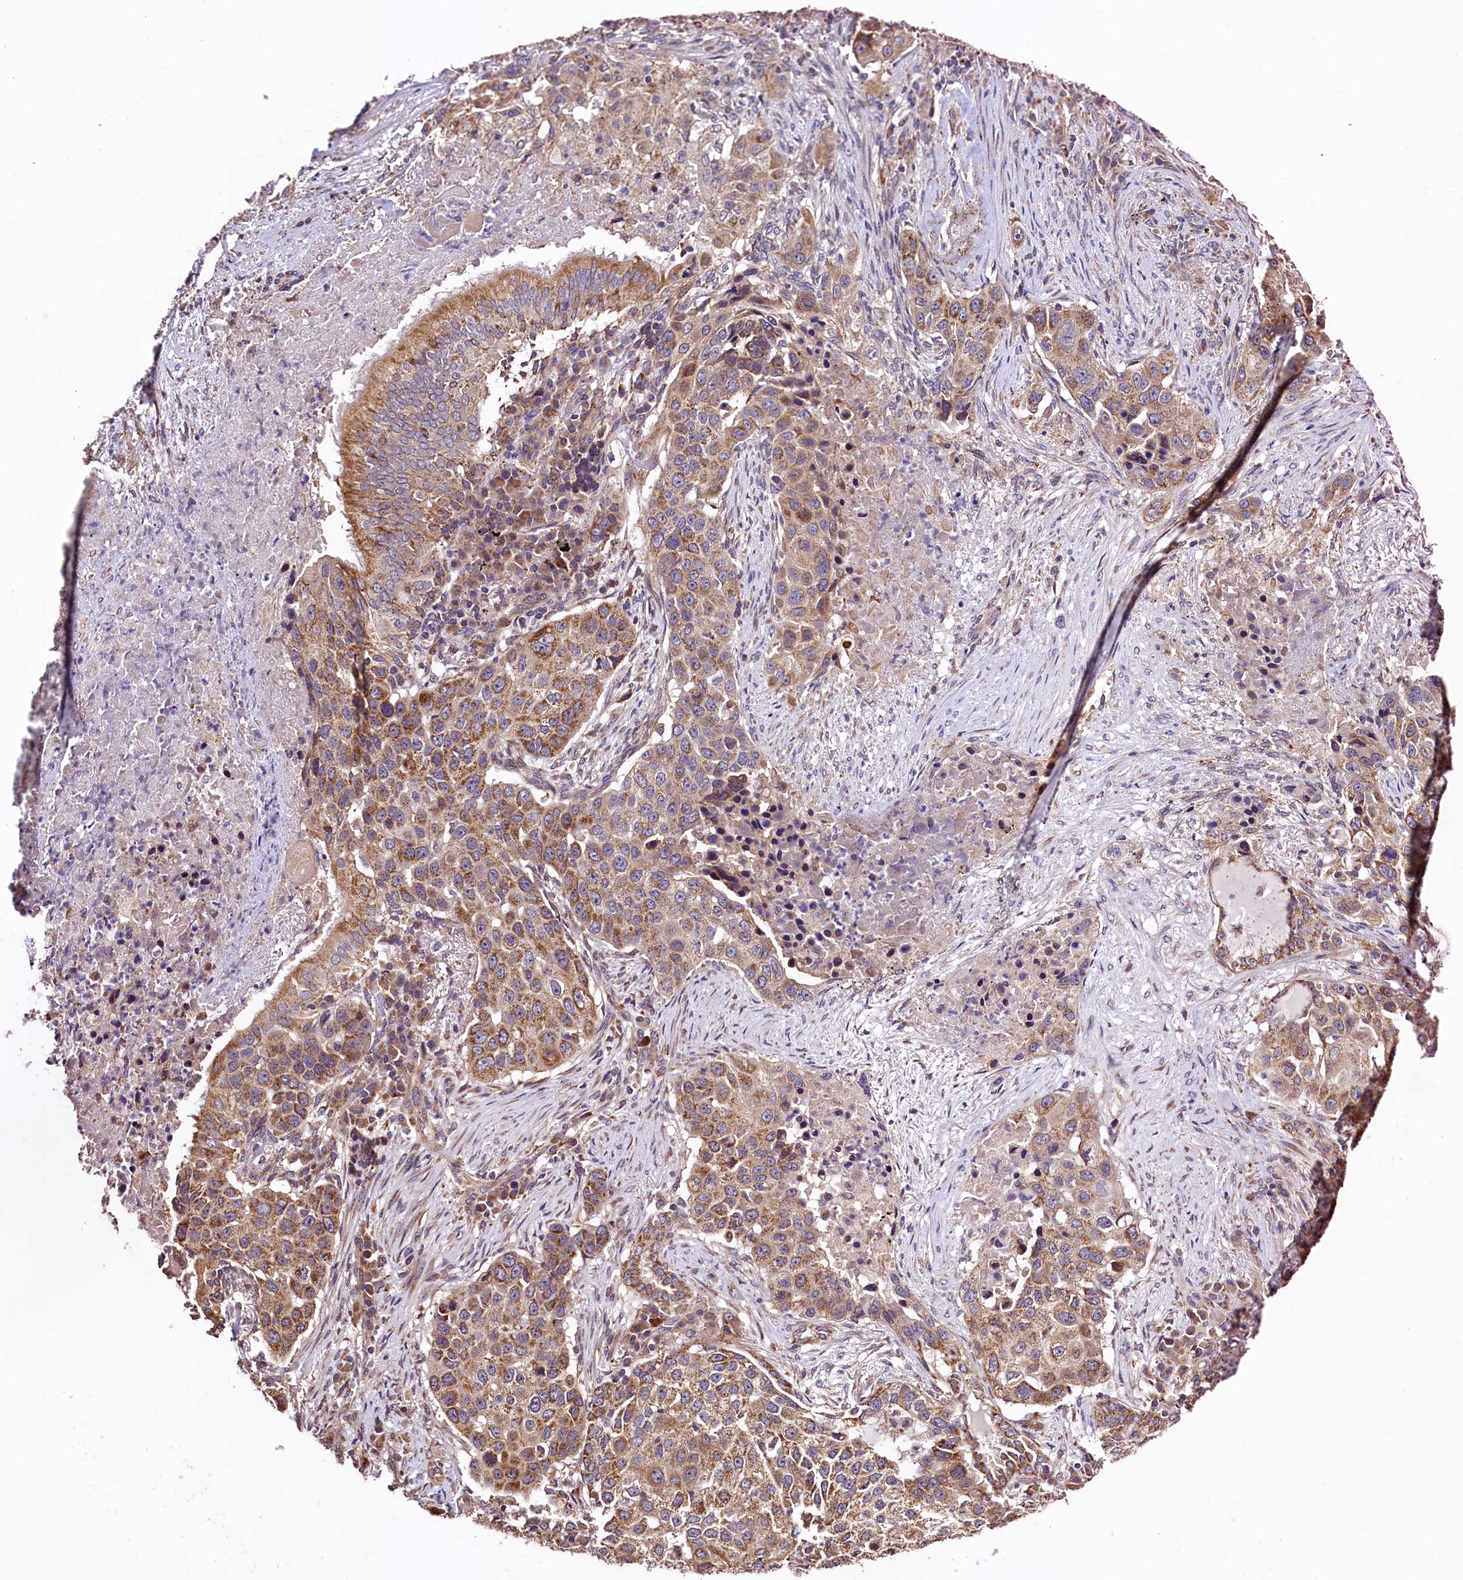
{"staining": {"intensity": "moderate", "quantity": "25%-75%", "location": "cytoplasmic/membranous"}, "tissue": "lung cancer", "cell_type": "Tumor cells", "image_type": "cancer", "snomed": [{"axis": "morphology", "description": "Squamous cell carcinoma, NOS"}, {"axis": "topography", "description": "Lung"}], "caption": "Human lung cancer (squamous cell carcinoma) stained for a protein (brown) shows moderate cytoplasmic/membranous positive expression in approximately 25%-75% of tumor cells.", "gene": "RBFA", "patient": {"sex": "female", "age": 63}}